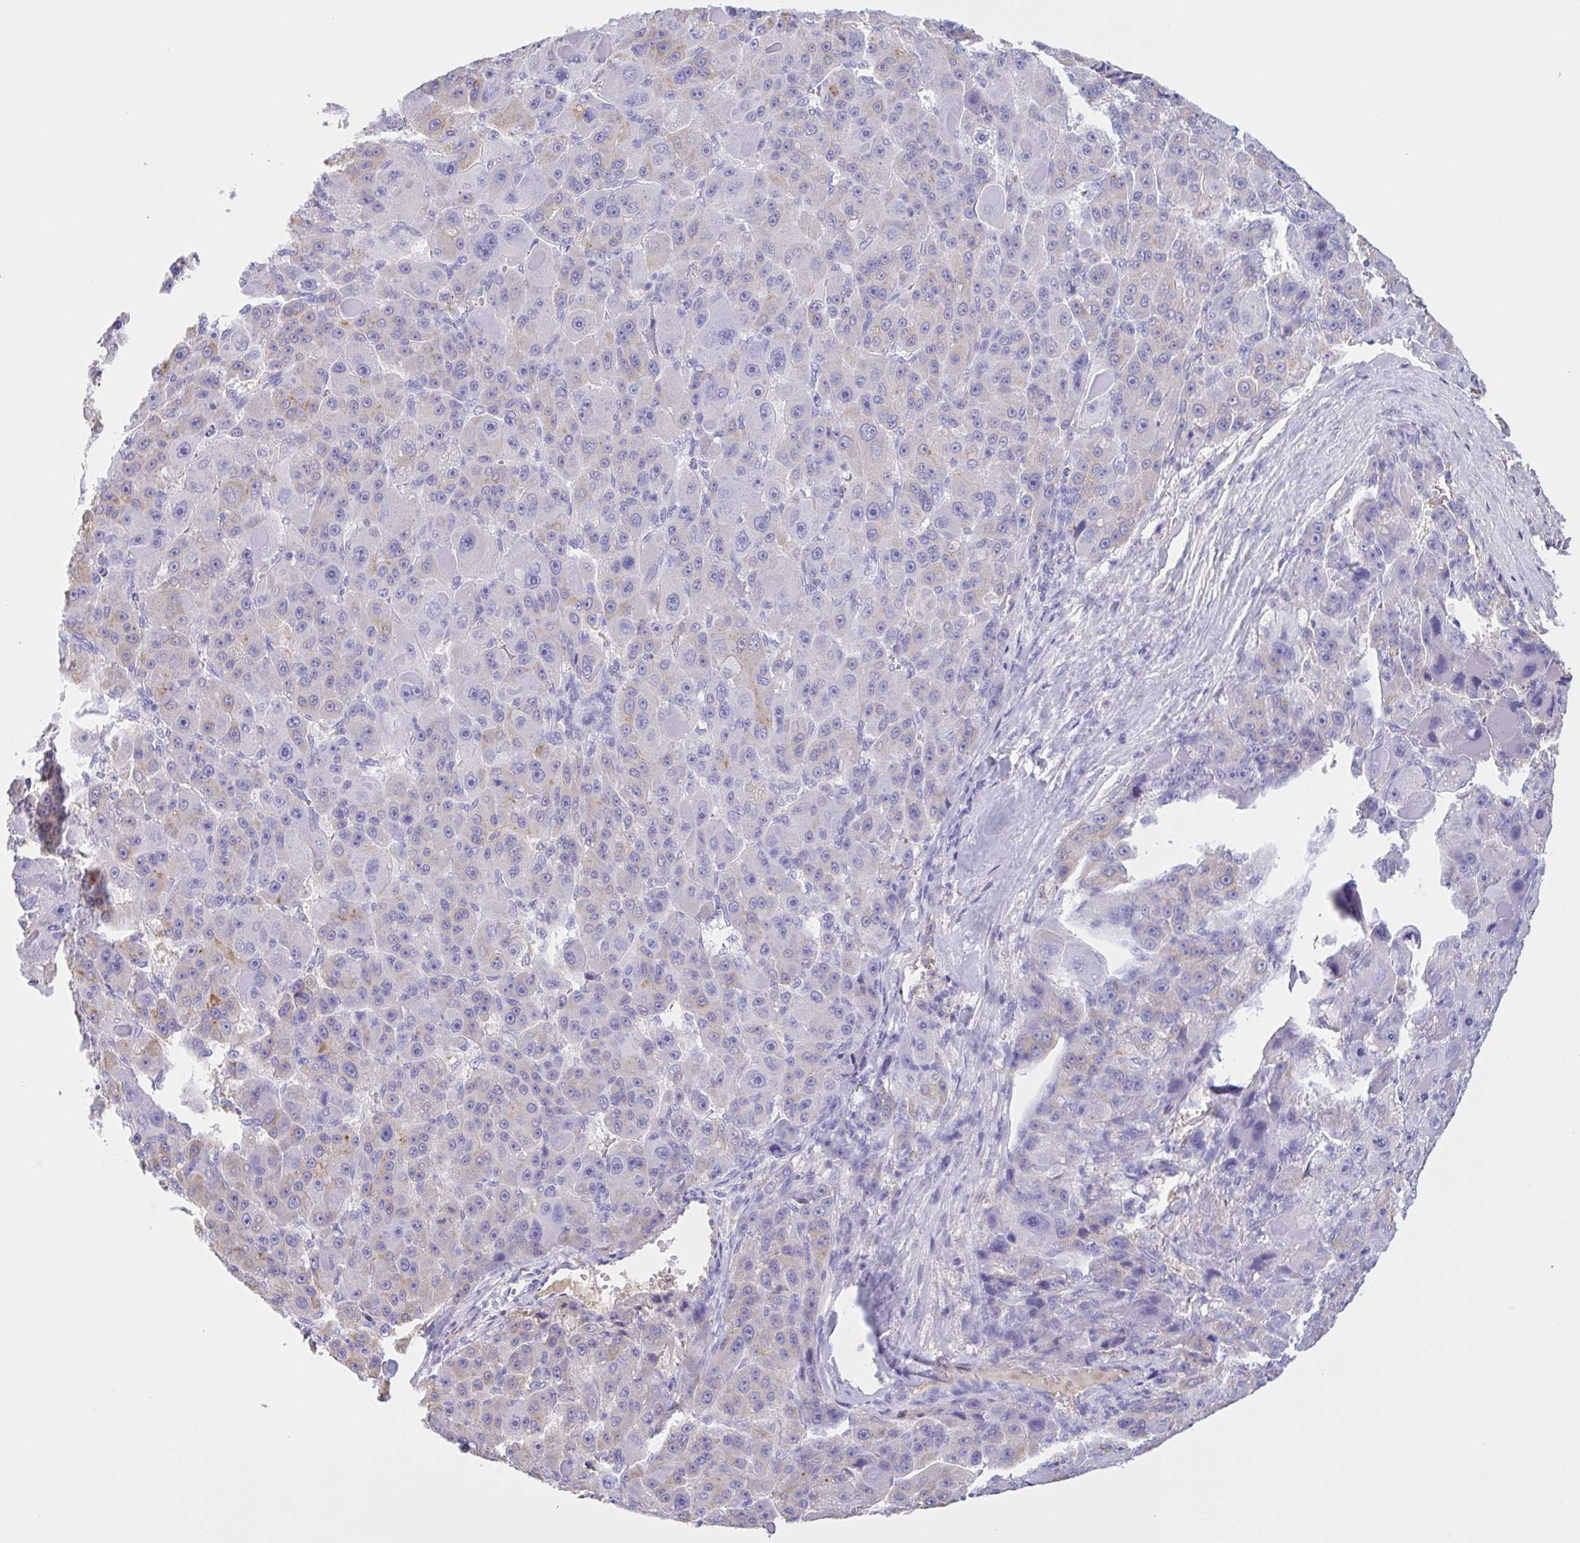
{"staining": {"intensity": "weak", "quantity": "<25%", "location": "cytoplasmic/membranous"}, "tissue": "liver cancer", "cell_type": "Tumor cells", "image_type": "cancer", "snomed": [{"axis": "morphology", "description": "Carcinoma, Hepatocellular, NOS"}, {"axis": "topography", "description": "Liver"}], "caption": "Immunohistochemical staining of human liver cancer (hepatocellular carcinoma) demonstrates no significant expression in tumor cells.", "gene": "LARGE2", "patient": {"sex": "male", "age": 76}}